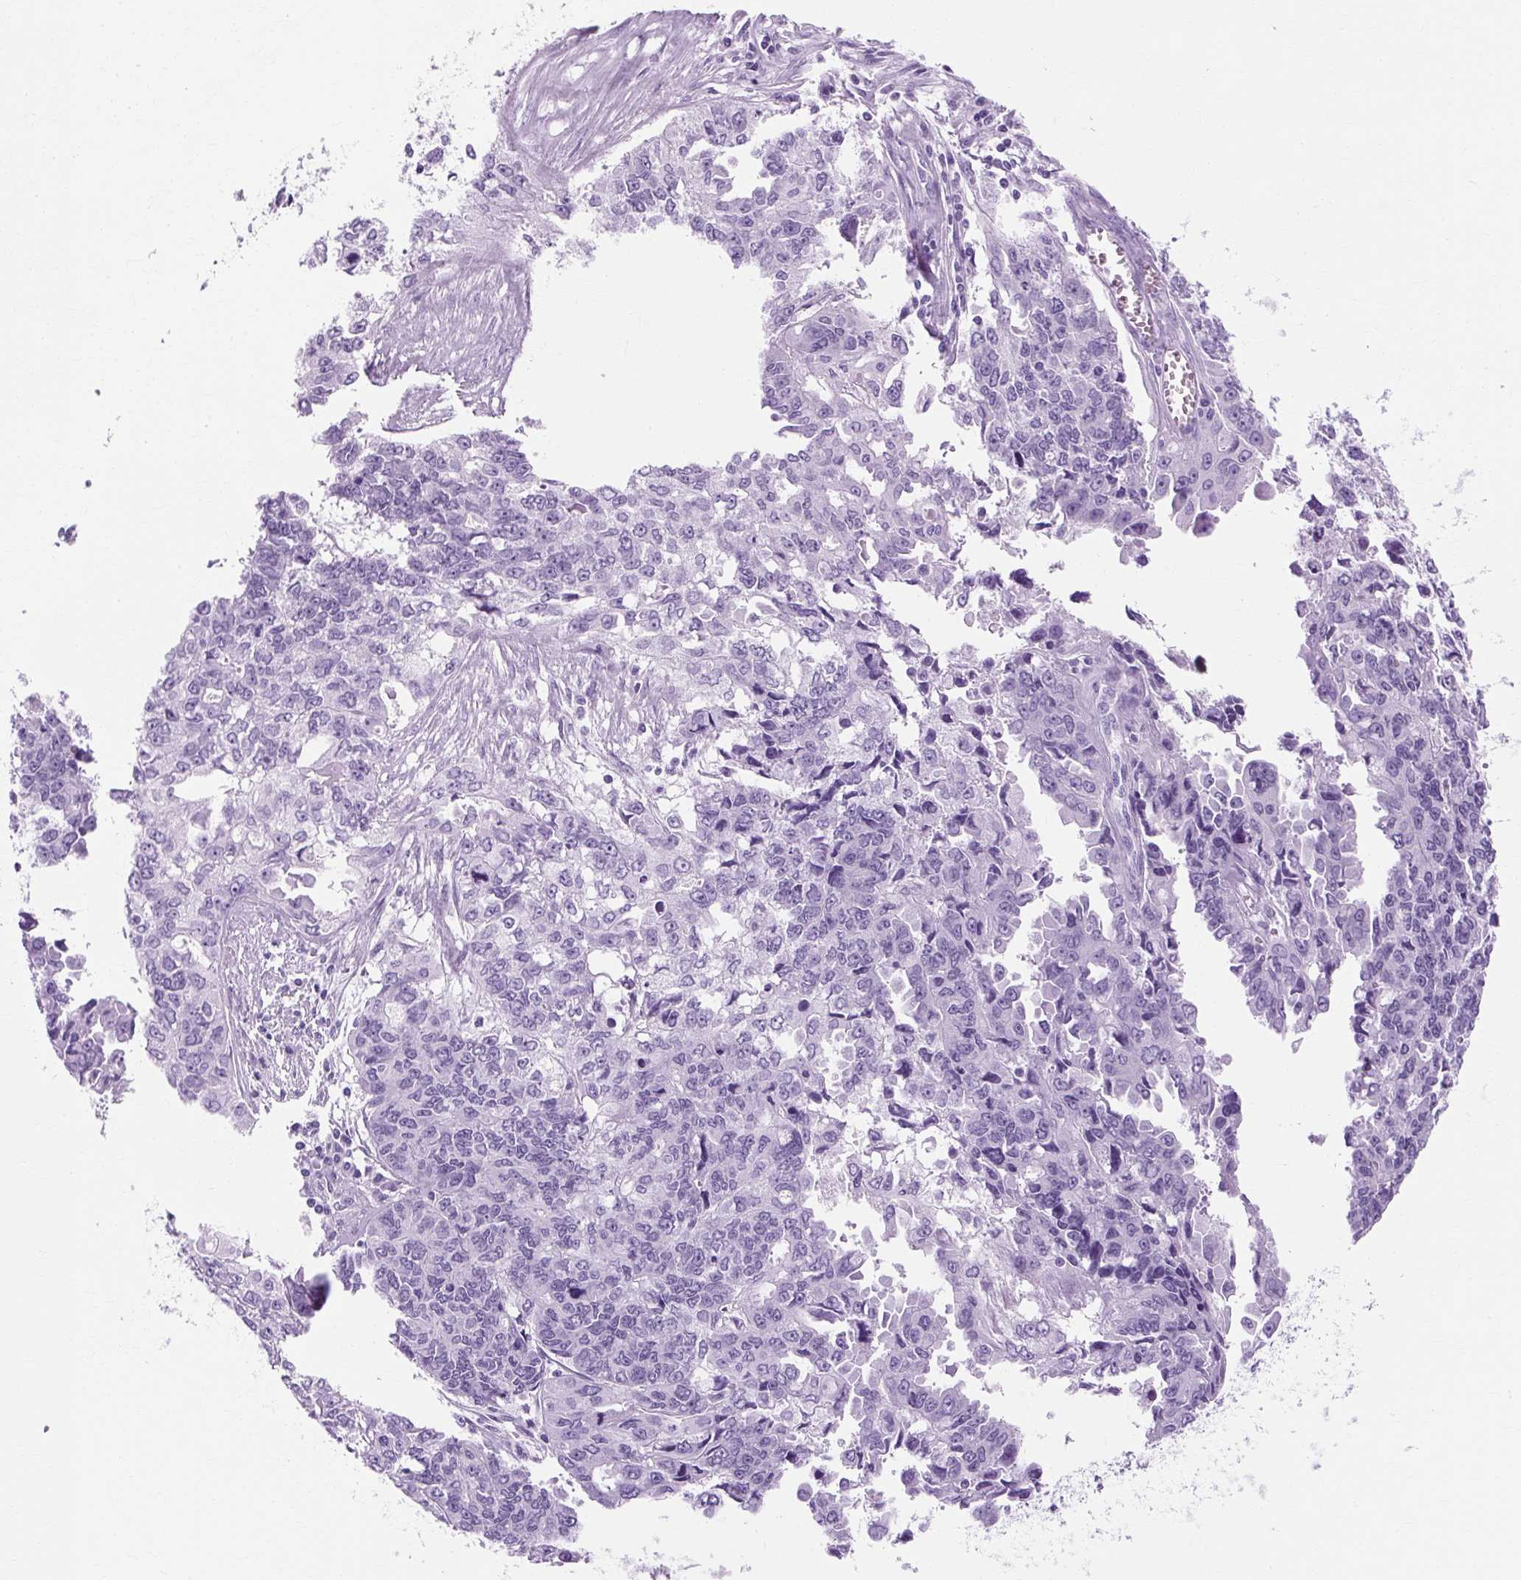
{"staining": {"intensity": "negative", "quantity": "none", "location": "none"}, "tissue": "endometrial cancer", "cell_type": "Tumor cells", "image_type": "cancer", "snomed": [{"axis": "morphology", "description": "Adenocarcinoma, NOS"}, {"axis": "topography", "description": "Uterus"}], "caption": "A photomicrograph of human endometrial cancer (adenocarcinoma) is negative for staining in tumor cells.", "gene": "RYBP", "patient": {"sex": "female", "age": 79}}